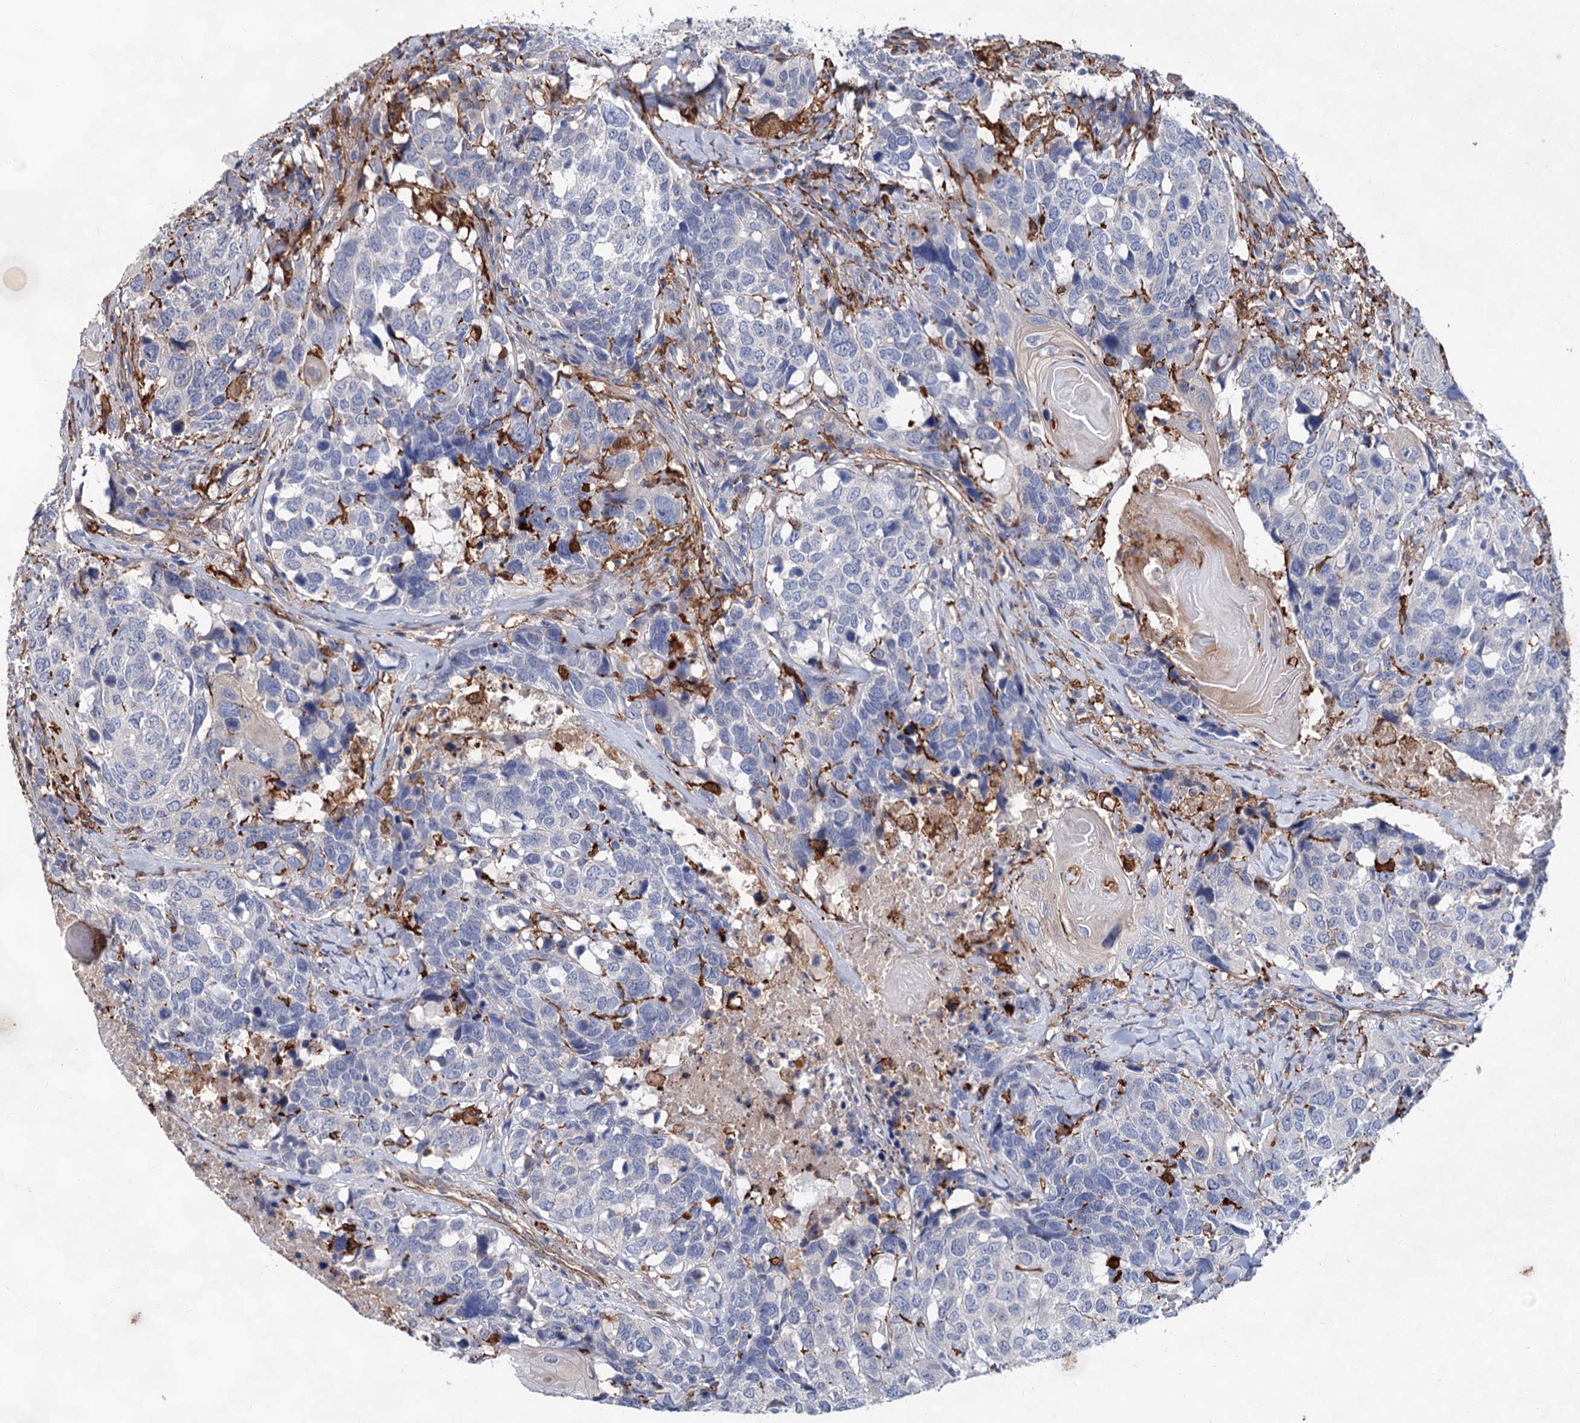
{"staining": {"intensity": "negative", "quantity": "none", "location": "none"}, "tissue": "head and neck cancer", "cell_type": "Tumor cells", "image_type": "cancer", "snomed": [{"axis": "morphology", "description": "Squamous cell carcinoma, NOS"}, {"axis": "topography", "description": "Head-Neck"}], "caption": "Human head and neck cancer stained for a protein using immunohistochemistry (IHC) displays no staining in tumor cells.", "gene": "TMTC3", "patient": {"sex": "male", "age": 66}}